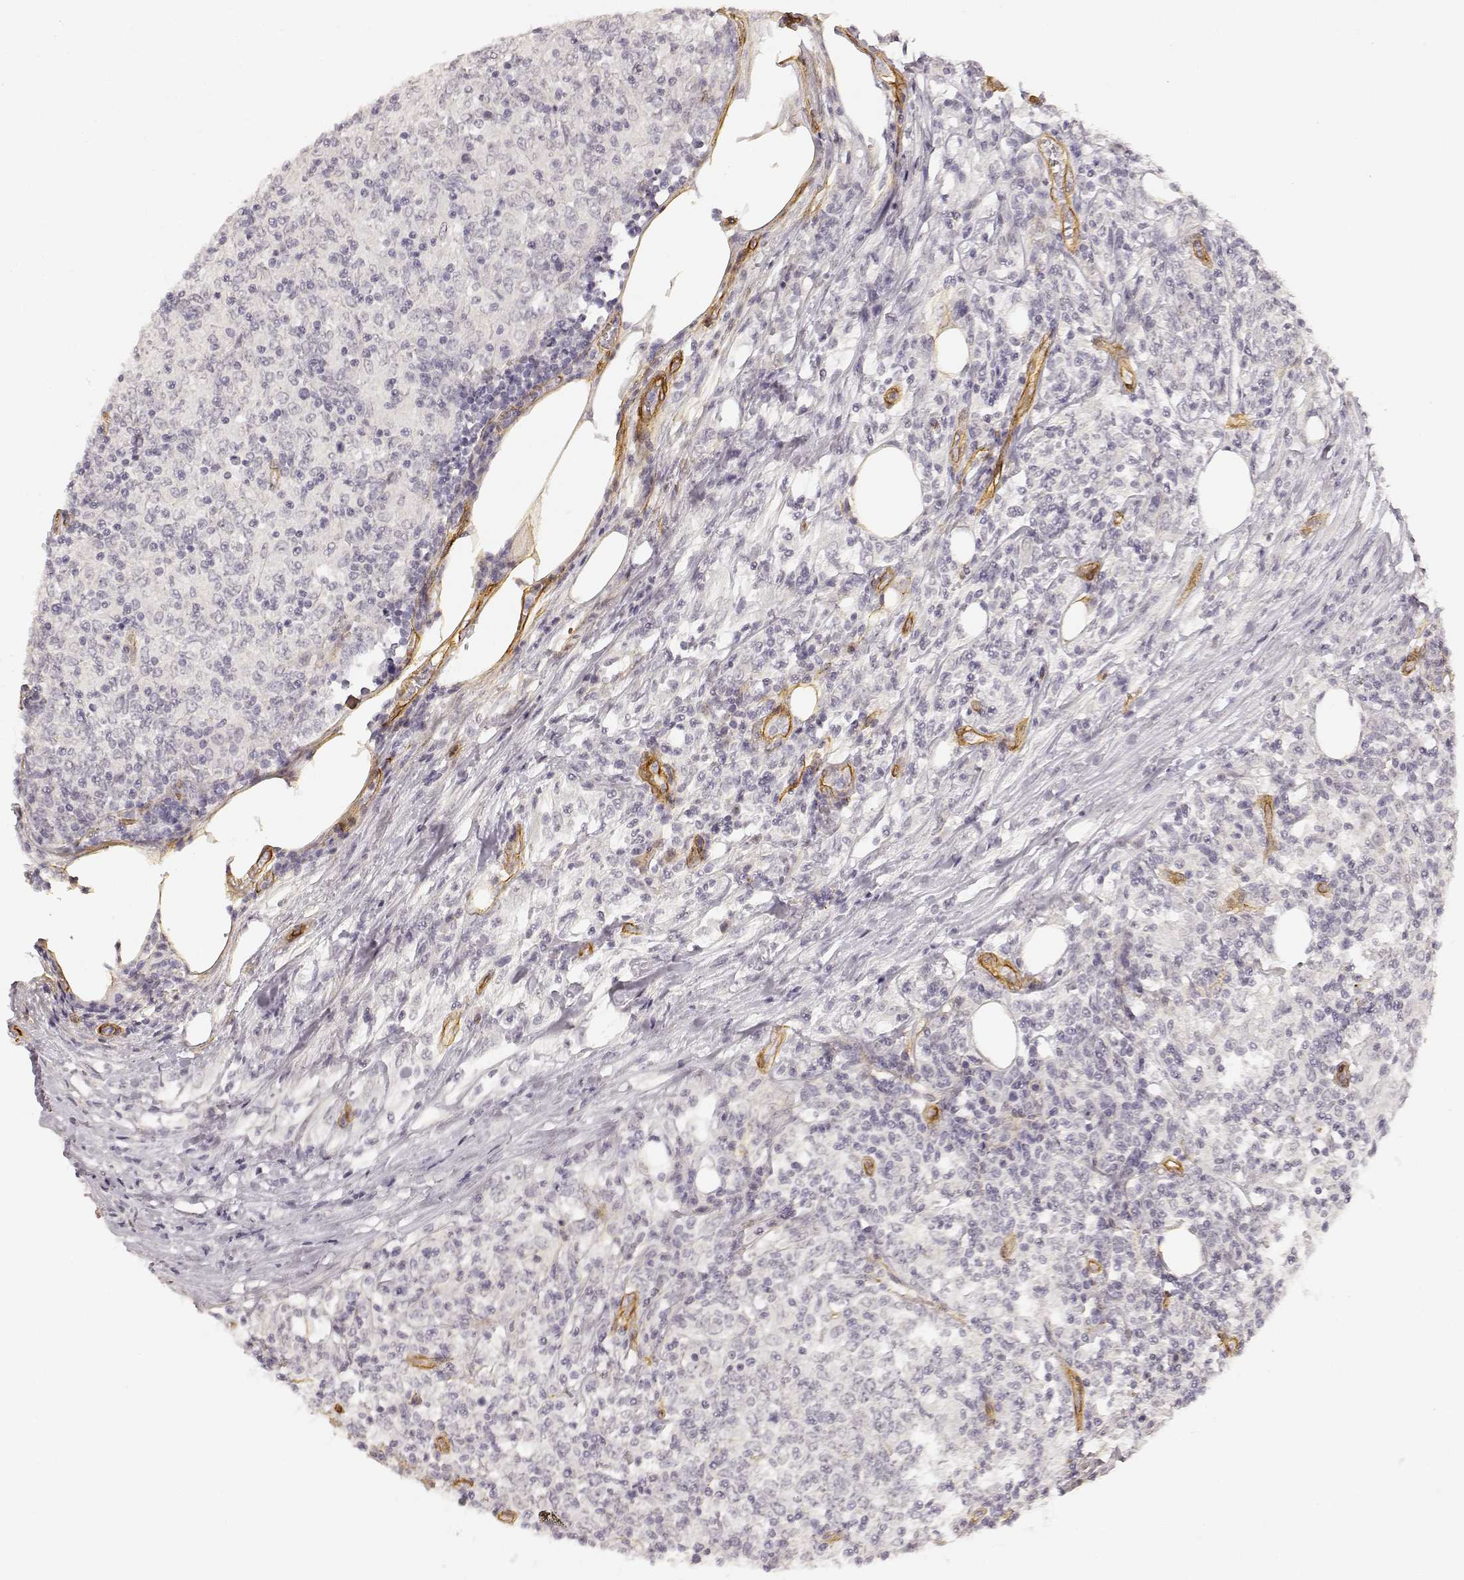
{"staining": {"intensity": "negative", "quantity": "none", "location": "none"}, "tissue": "lymphoma", "cell_type": "Tumor cells", "image_type": "cancer", "snomed": [{"axis": "morphology", "description": "Malignant lymphoma, non-Hodgkin's type, High grade"}, {"axis": "topography", "description": "Lymph node"}], "caption": "Immunohistochemical staining of malignant lymphoma, non-Hodgkin's type (high-grade) demonstrates no significant positivity in tumor cells.", "gene": "LAMA4", "patient": {"sex": "female", "age": 84}}